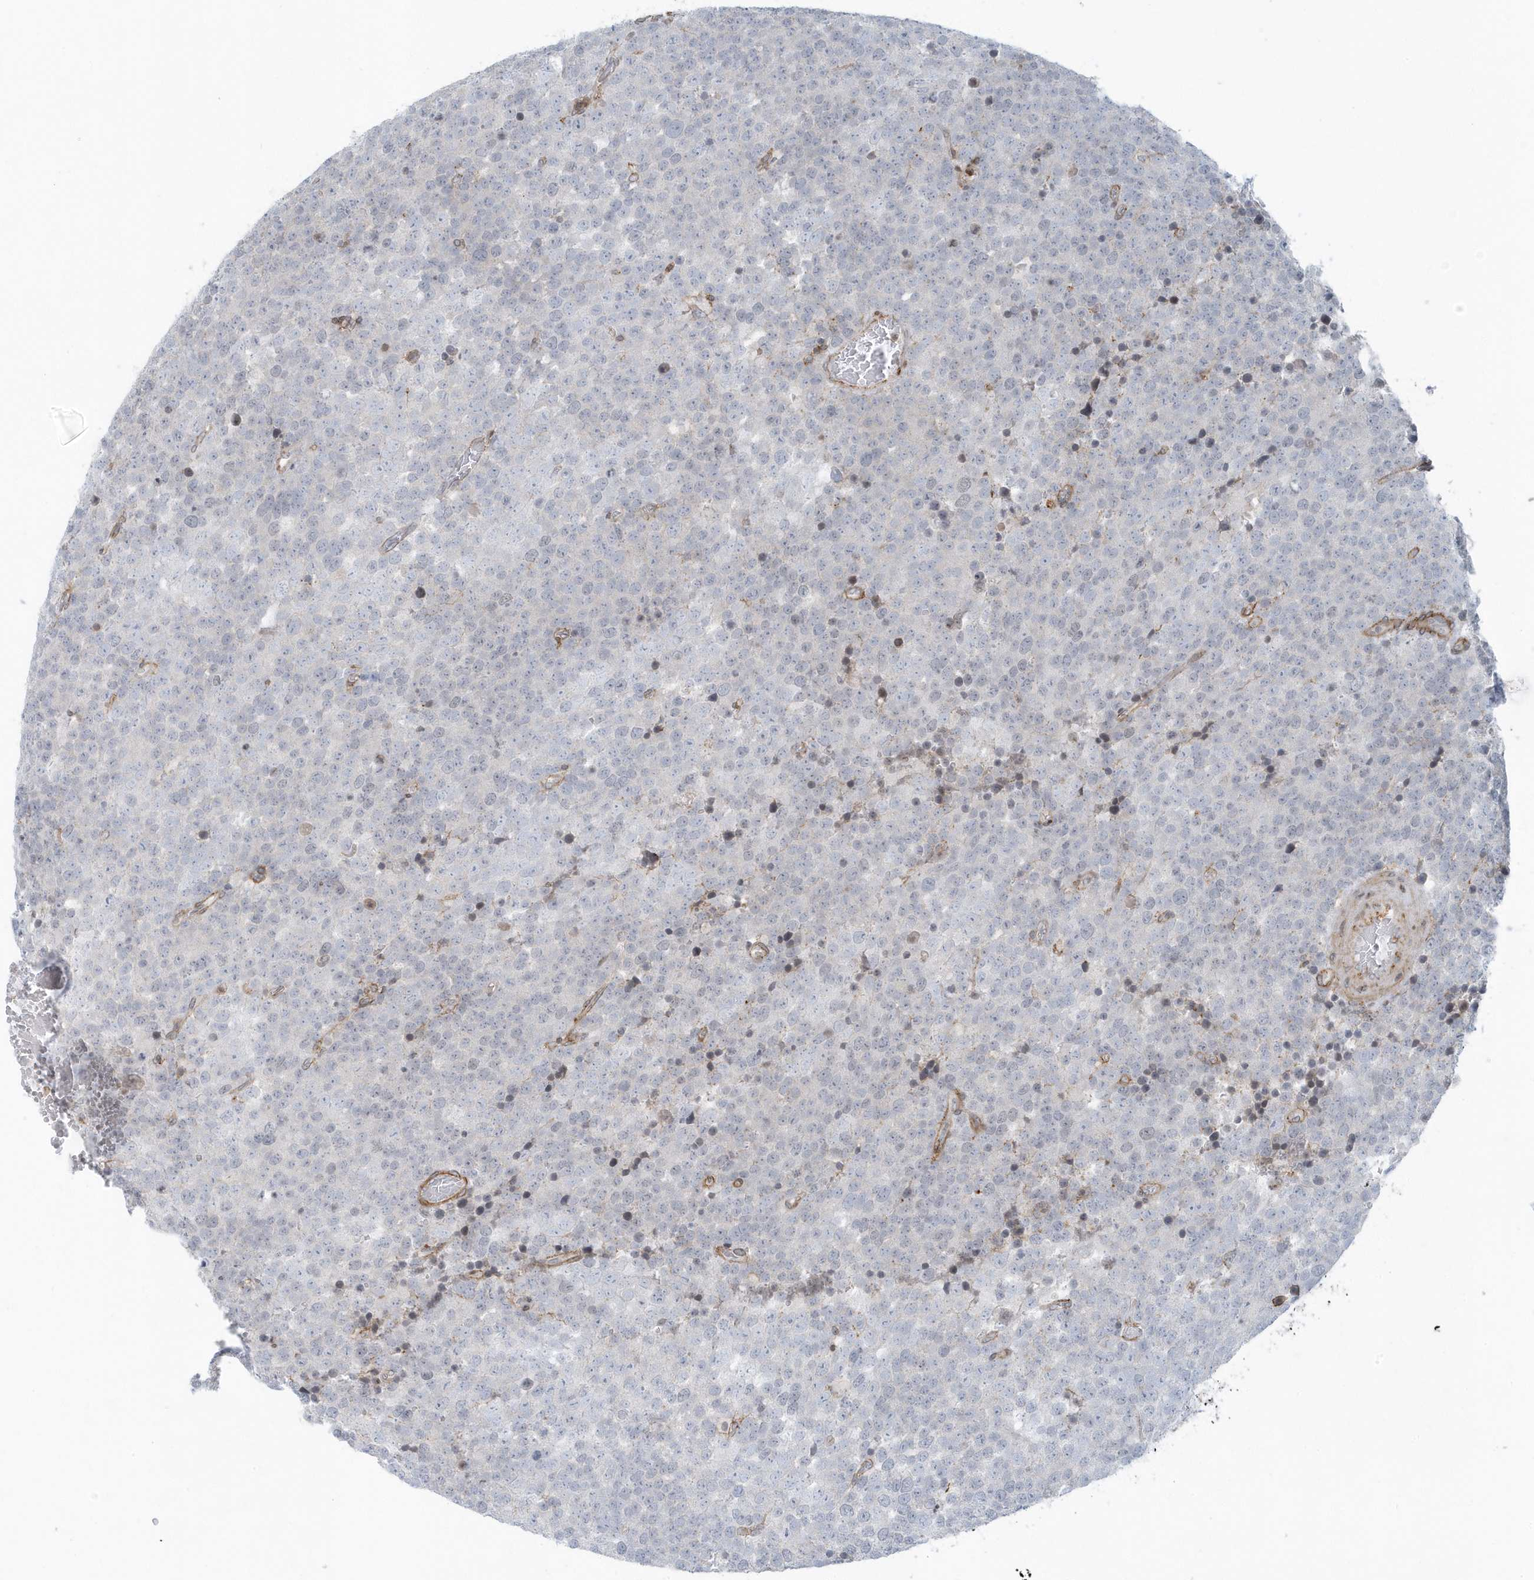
{"staining": {"intensity": "negative", "quantity": "none", "location": "none"}, "tissue": "testis cancer", "cell_type": "Tumor cells", "image_type": "cancer", "snomed": [{"axis": "morphology", "description": "Seminoma, NOS"}, {"axis": "topography", "description": "Testis"}], "caption": "Immunohistochemistry photomicrograph of human testis seminoma stained for a protein (brown), which exhibits no staining in tumor cells.", "gene": "CACNB2", "patient": {"sex": "male", "age": 71}}